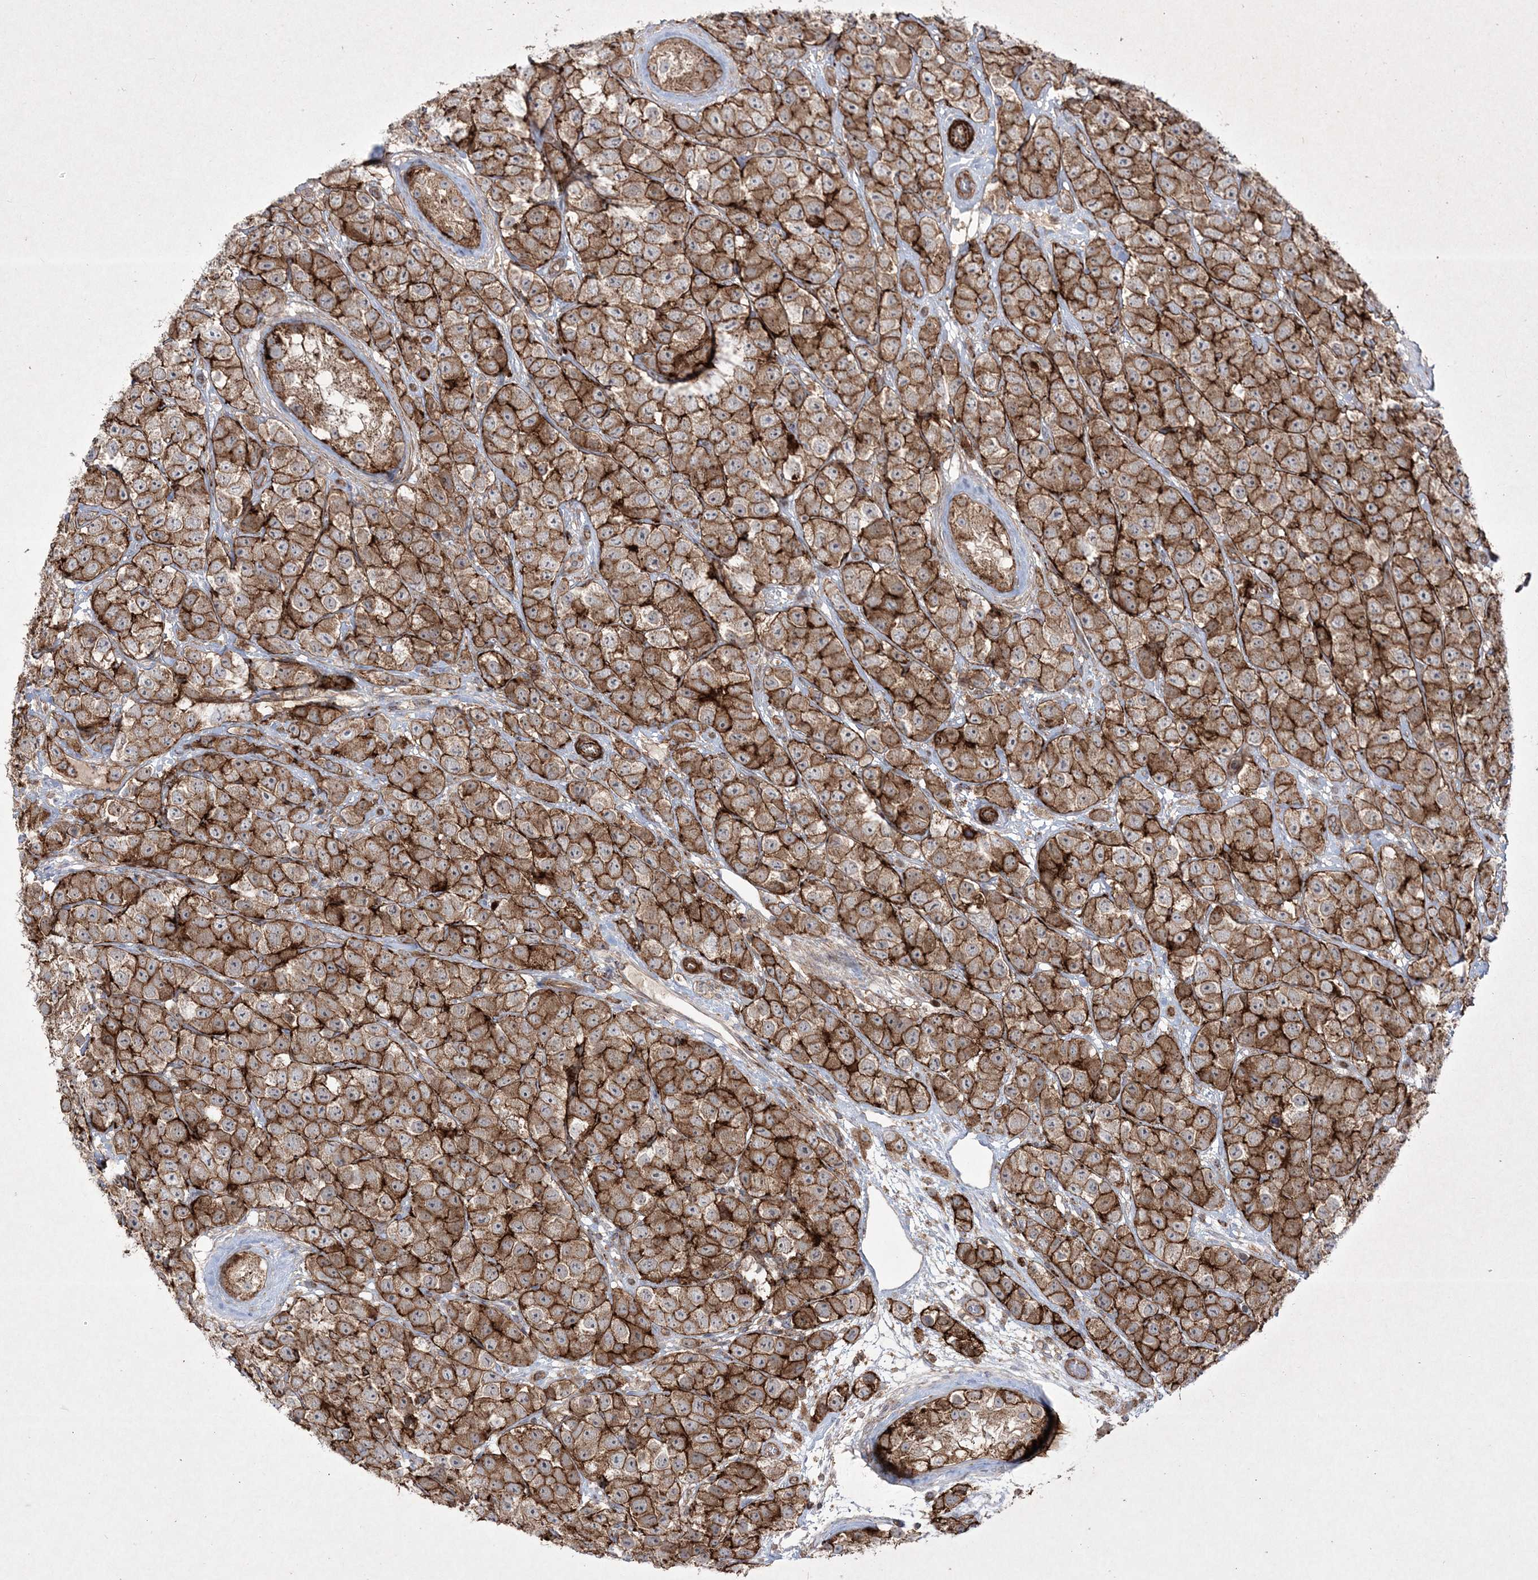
{"staining": {"intensity": "strong", "quantity": ">75%", "location": "cytoplasmic/membranous"}, "tissue": "testis cancer", "cell_type": "Tumor cells", "image_type": "cancer", "snomed": [{"axis": "morphology", "description": "Seminoma, NOS"}, {"axis": "topography", "description": "Testis"}], "caption": "A high-resolution photomicrograph shows immunohistochemistry (IHC) staining of testis seminoma, which reveals strong cytoplasmic/membranous expression in approximately >75% of tumor cells.", "gene": "RICTOR", "patient": {"sex": "male", "age": 28}}